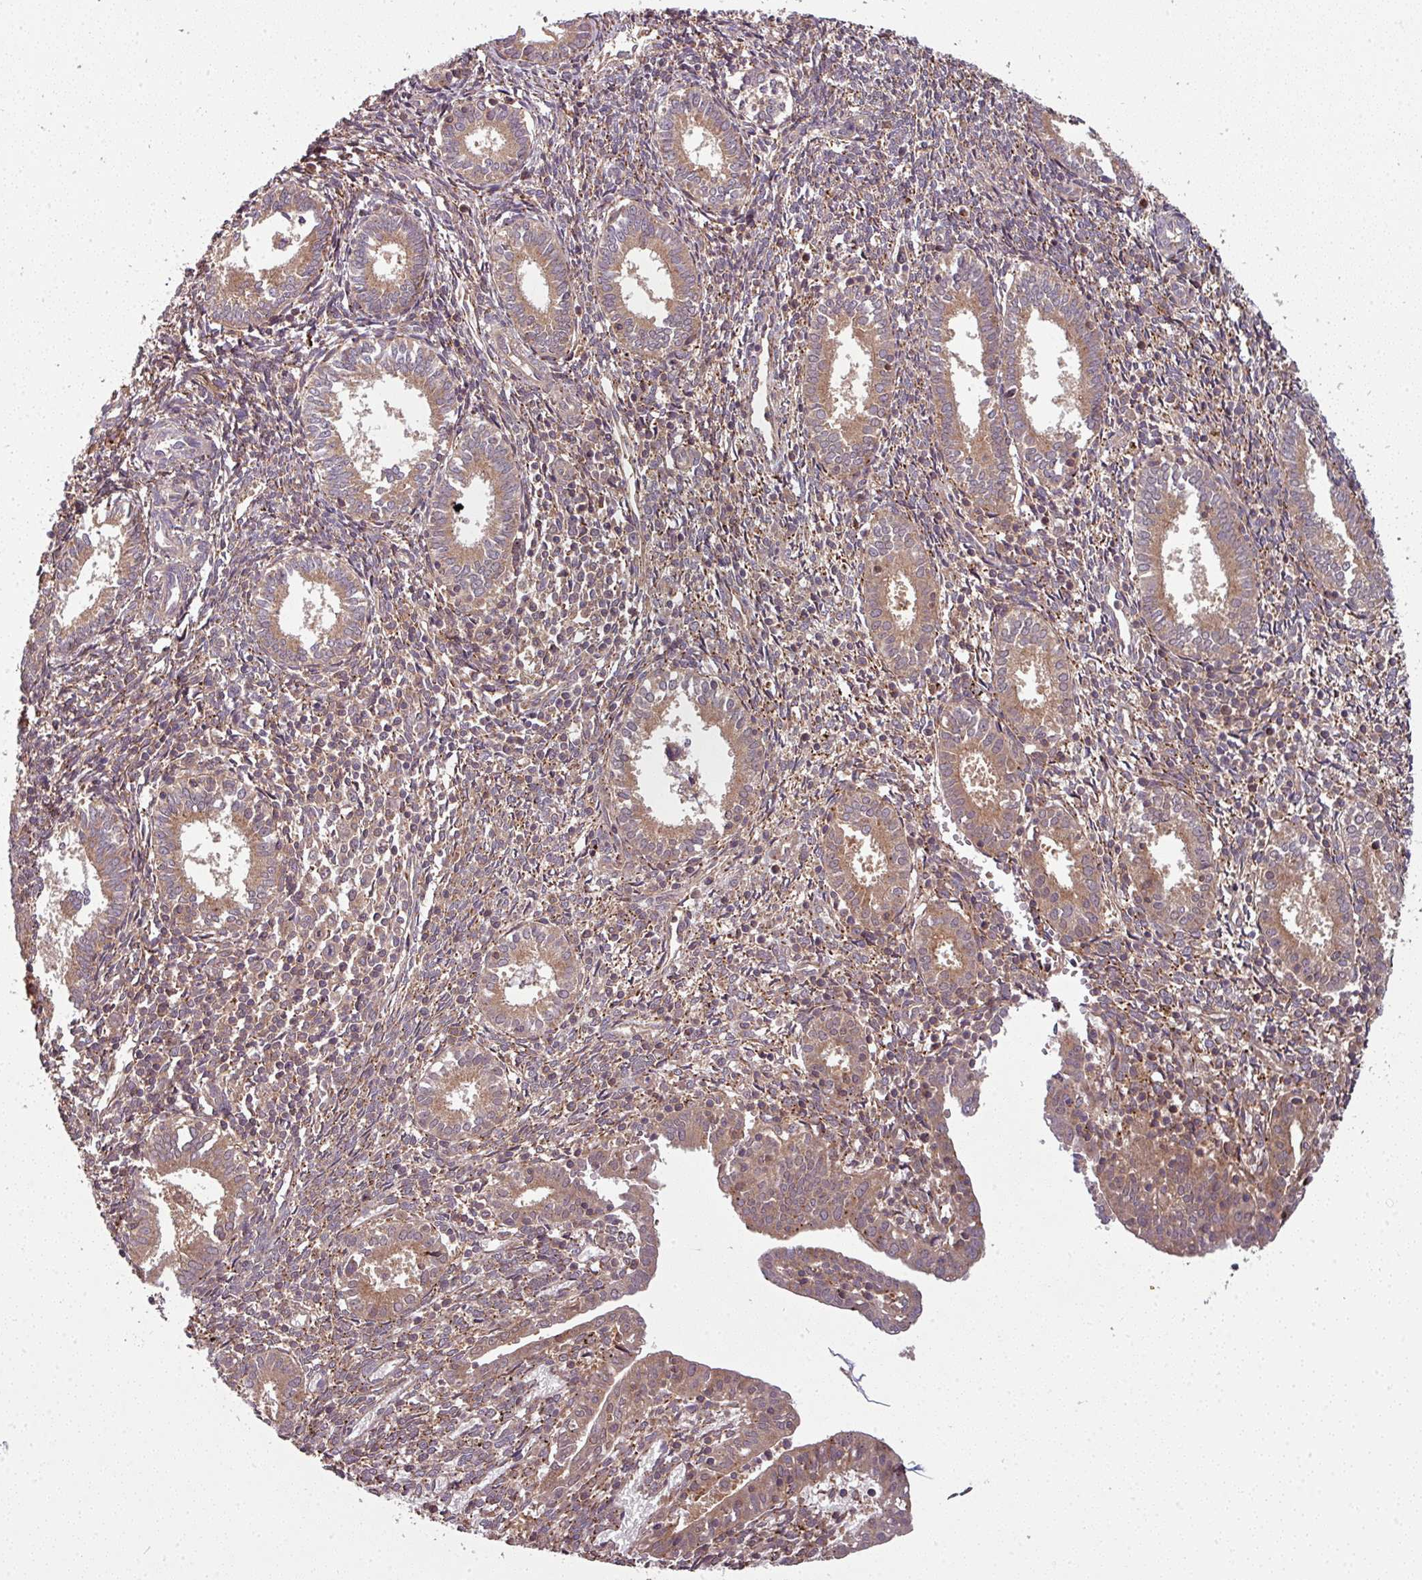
{"staining": {"intensity": "weak", "quantity": ">75%", "location": "cytoplasmic/membranous"}, "tissue": "endometrium", "cell_type": "Cells in endometrial stroma", "image_type": "normal", "snomed": [{"axis": "morphology", "description": "Normal tissue, NOS"}, {"axis": "topography", "description": "Endometrium"}], "caption": "Protein staining of benign endometrium displays weak cytoplasmic/membranous expression in approximately >75% of cells in endometrial stroma. (IHC, brightfield microscopy, high magnification).", "gene": "GSKIP", "patient": {"sex": "female", "age": 41}}